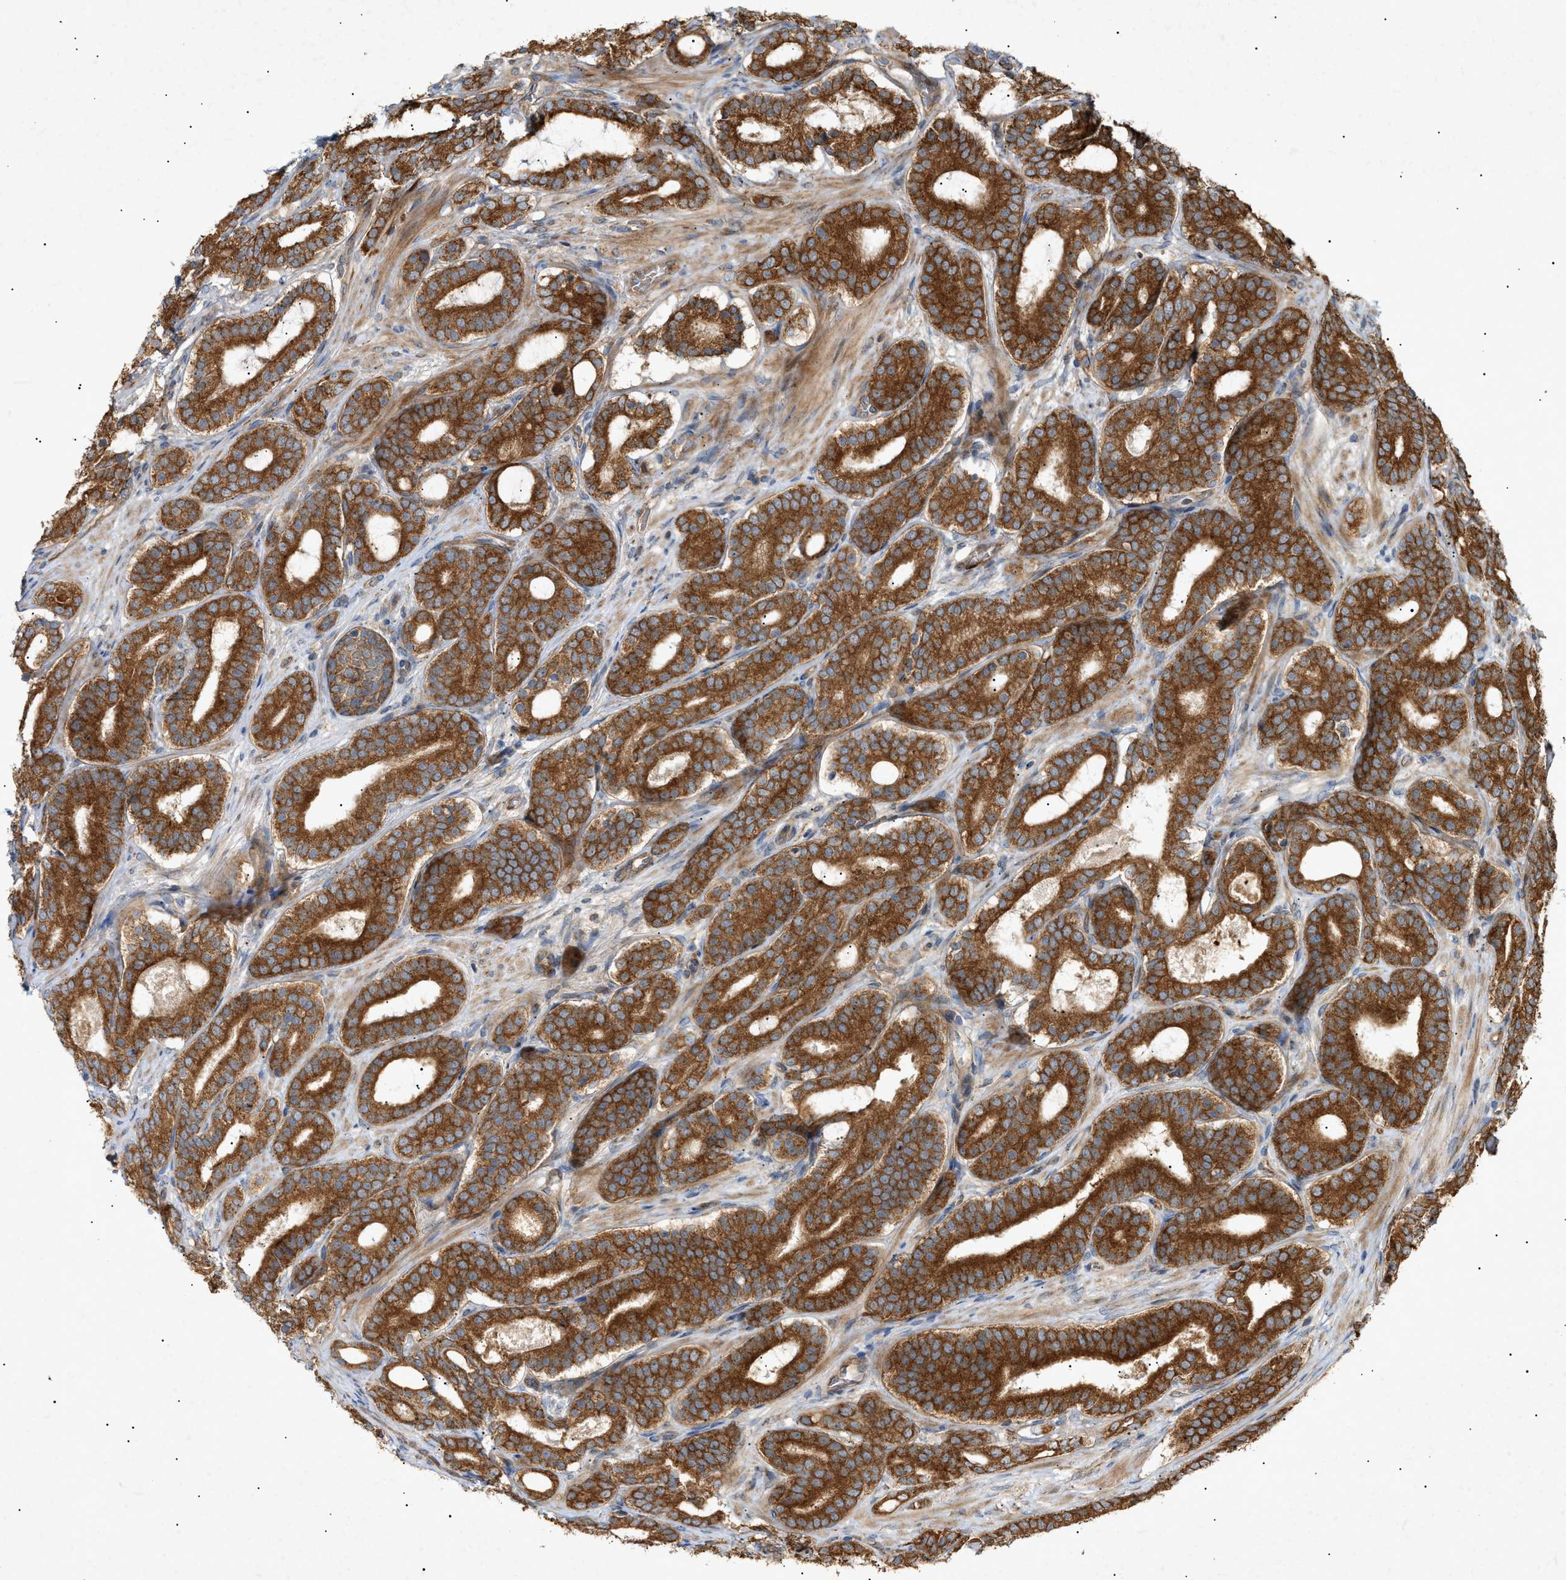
{"staining": {"intensity": "strong", "quantity": ">75%", "location": "cytoplasmic/membranous"}, "tissue": "prostate cancer", "cell_type": "Tumor cells", "image_type": "cancer", "snomed": [{"axis": "morphology", "description": "Adenocarcinoma, High grade"}, {"axis": "topography", "description": "Prostate"}], "caption": "Tumor cells demonstrate strong cytoplasmic/membranous expression in approximately >75% of cells in high-grade adenocarcinoma (prostate).", "gene": "MTCH1", "patient": {"sex": "male", "age": 60}}